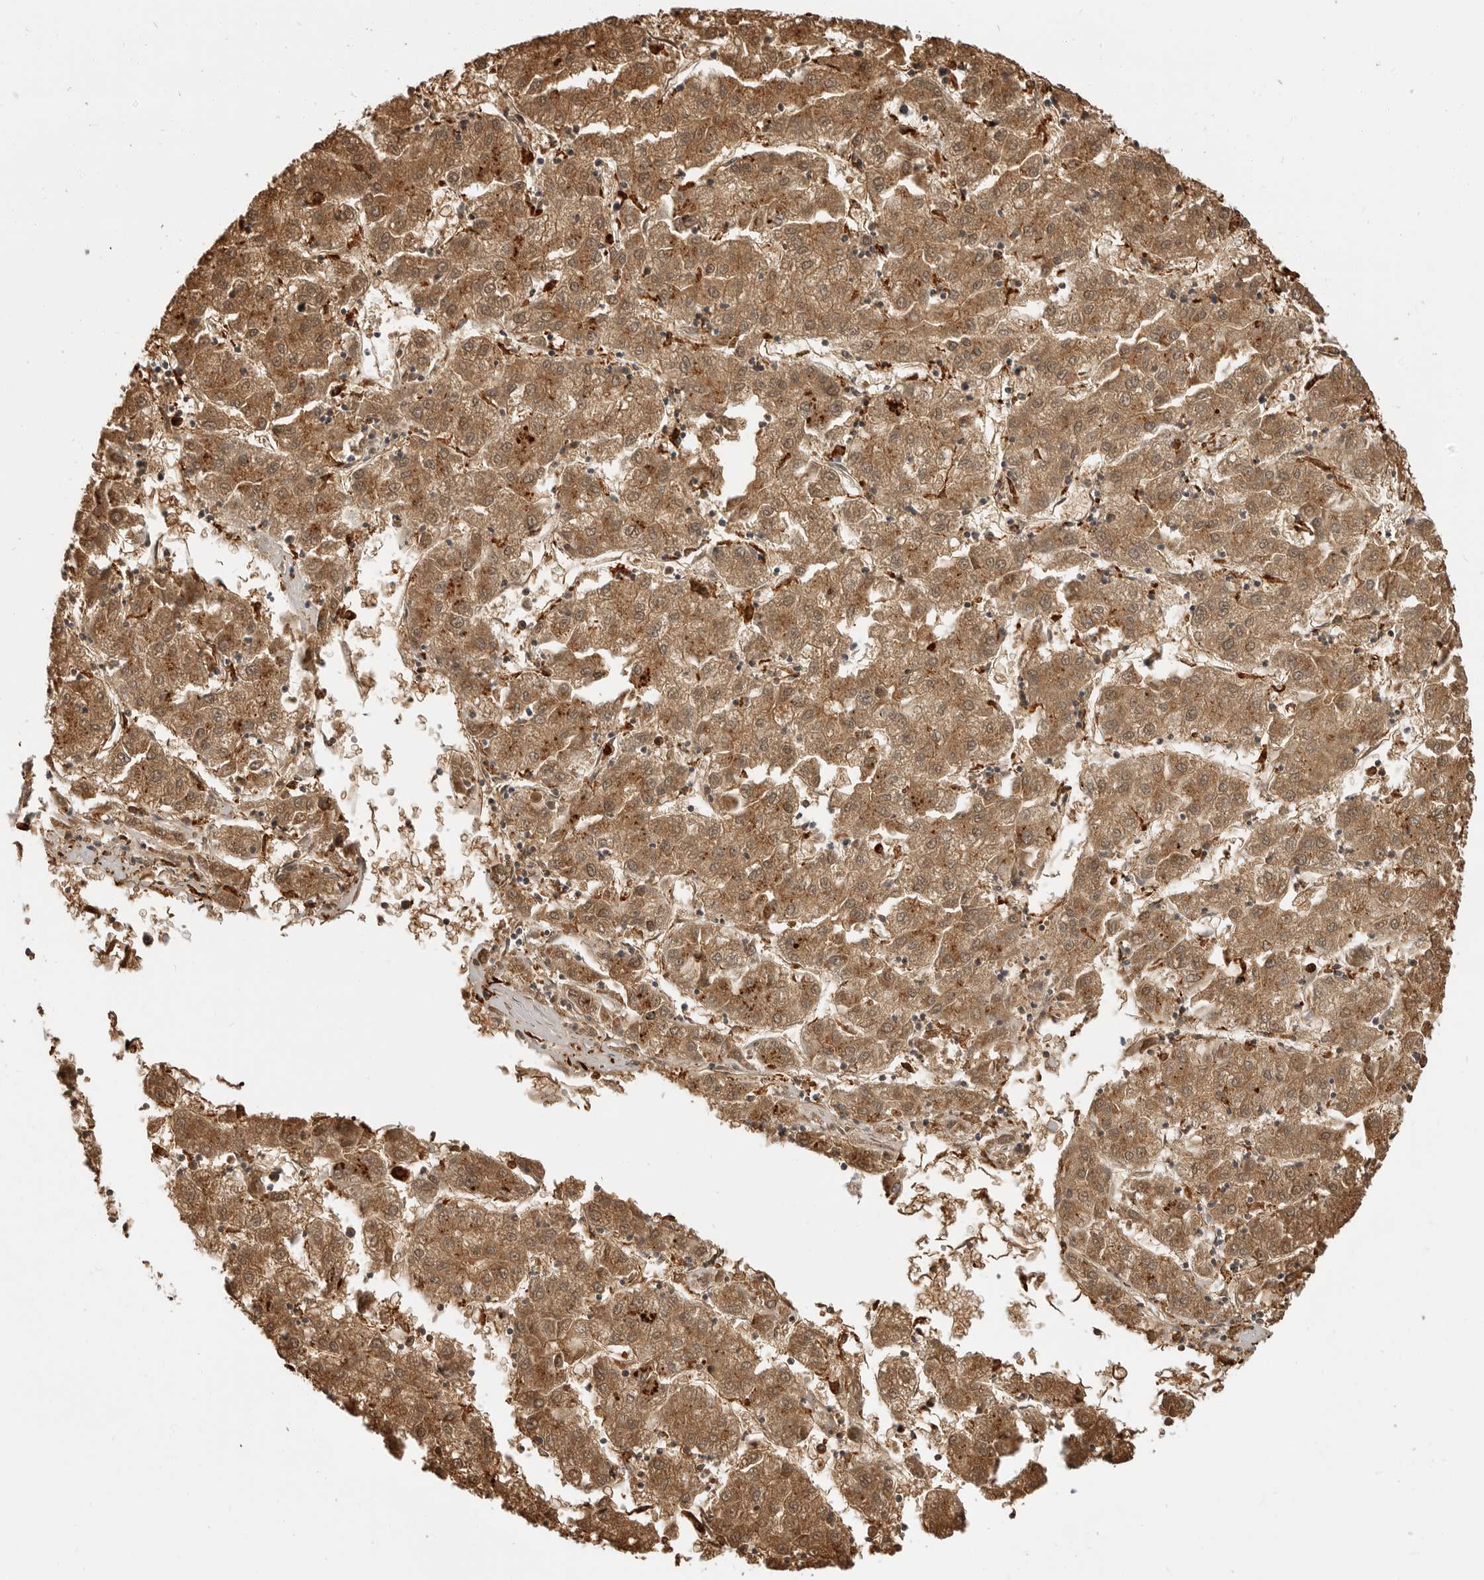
{"staining": {"intensity": "moderate", "quantity": ">75%", "location": "cytoplasmic/membranous"}, "tissue": "liver cancer", "cell_type": "Tumor cells", "image_type": "cancer", "snomed": [{"axis": "morphology", "description": "Carcinoma, Hepatocellular, NOS"}, {"axis": "topography", "description": "Liver"}], "caption": "There is medium levels of moderate cytoplasmic/membranous staining in tumor cells of hepatocellular carcinoma (liver), as demonstrated by immunohistochemical staining (brown color).", "gene": "IFI30", "patient": {"sex": "male", "age": 72}}